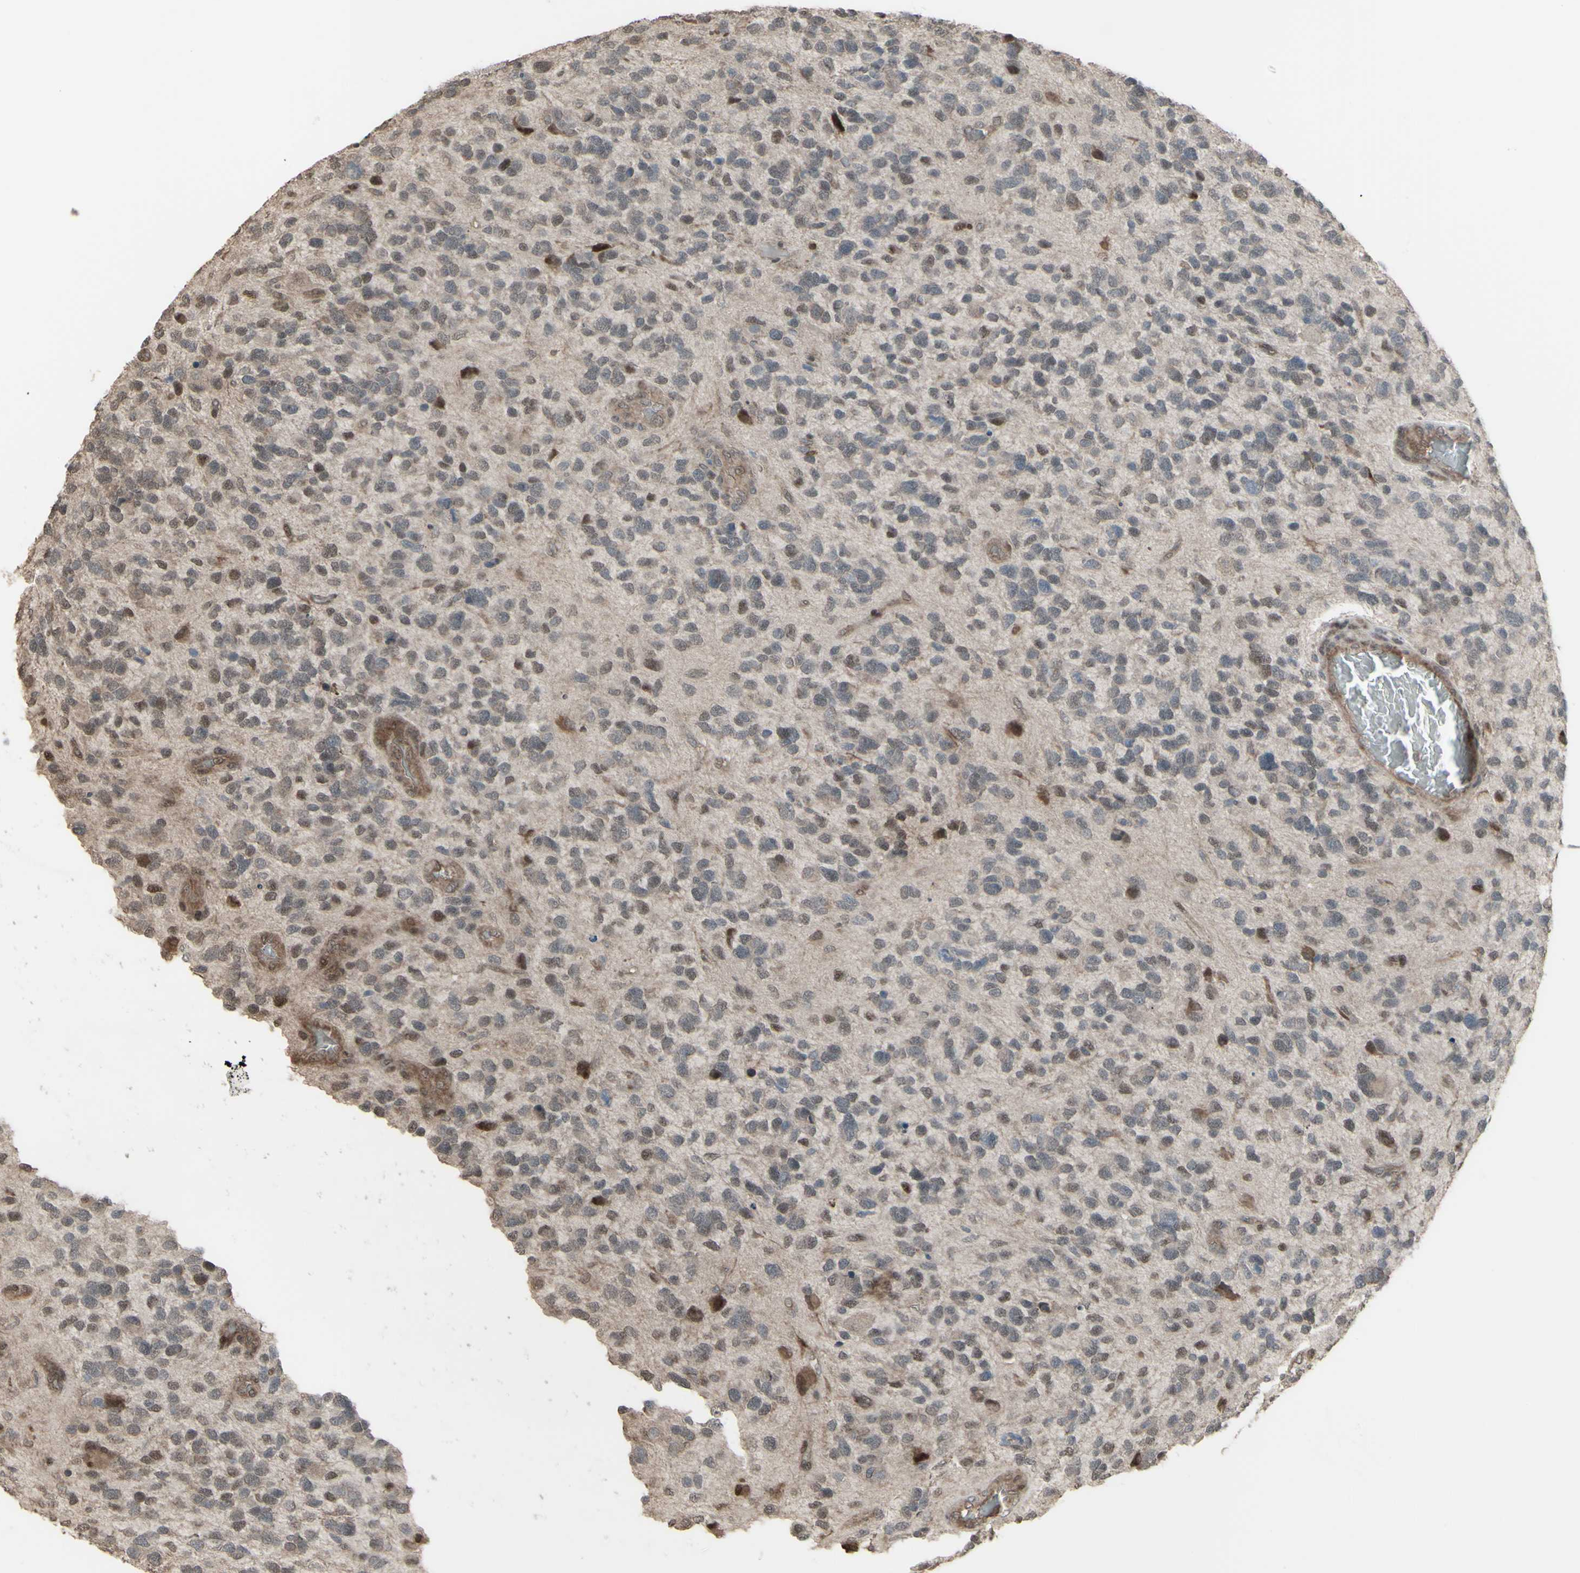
{"staining": {"intensity": "weak", "quantity": "<25%", "location": "nuclear"}, "tissue": "glioma", "cell_type": "Tumor cells", "image_type": "cancer", "snomed": [{"axis": "morphology", "description": "Glioma, malignant, High grade"}, {"axis": "topography", "description": "Brain"}], "caption": "Immunohistochemistry photomicrograph of neoplastic tissue: glioma stained with DAB shows no significant protein expression in tumor cells.", "gene": "CD33", "patient": {"sex": "female", "age": 58}}